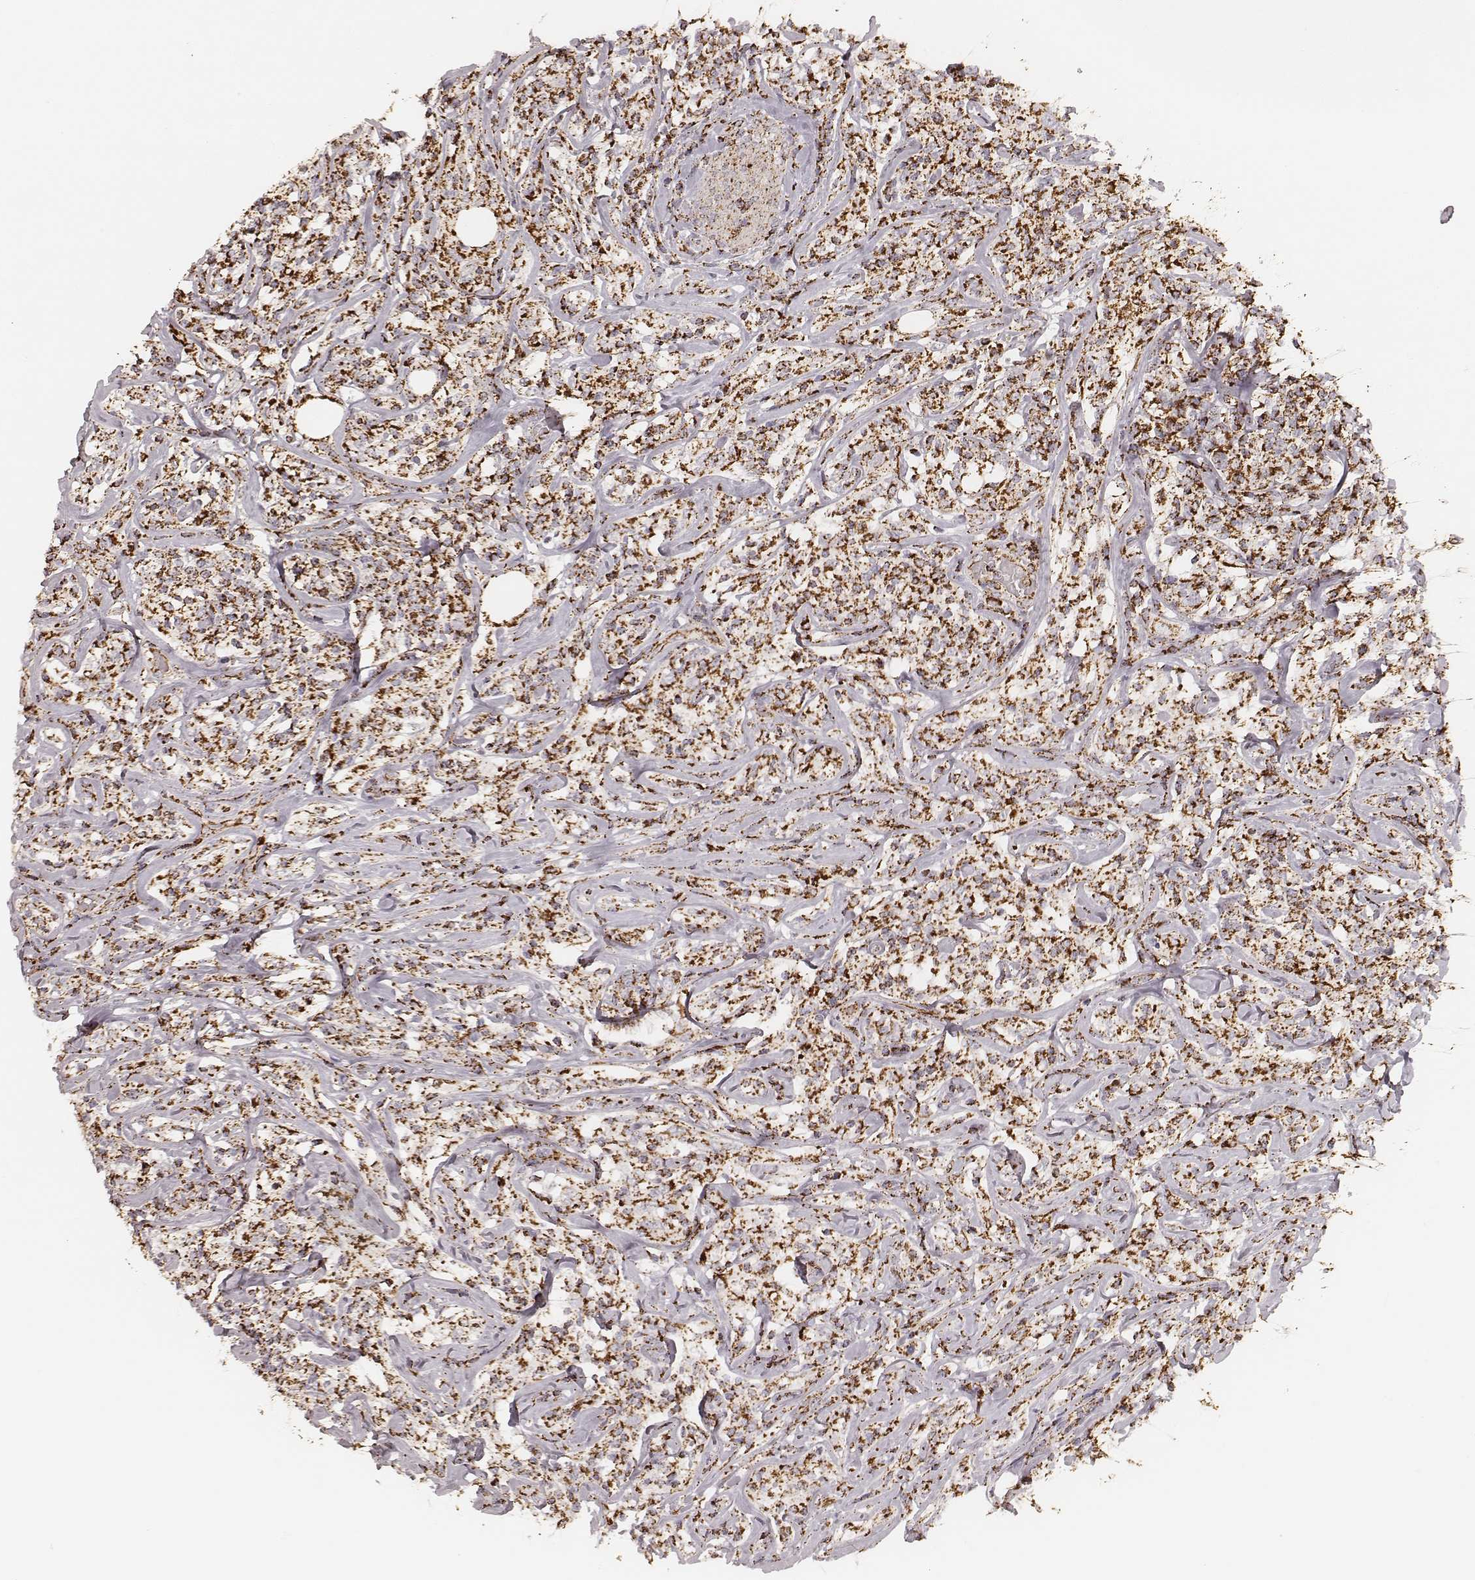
{"staining": {"intensity": "strong", "quantity": ">75%", "location": "cytoplasmic/membranous"}, "tissue": "lymphoma", "cell_type": "Tumor cells", "image_type": "cancer", "snomed": [{"axis": "morphology", "description": "Malignant lymphoma, non-Hodgkin's type, High grade"}, {"axis": "topography", "description": "Lymph node"}], "caption": "Immunohistochemical staining of human lymphoma exhibits strong cytoplasmic/membranous protein staining in approximately >75% of tumor cells. (Brightfield microscopy of DAB IHC at high magnification).", "gene": "CS", "patient": {"sex": "female", "age": 84}}